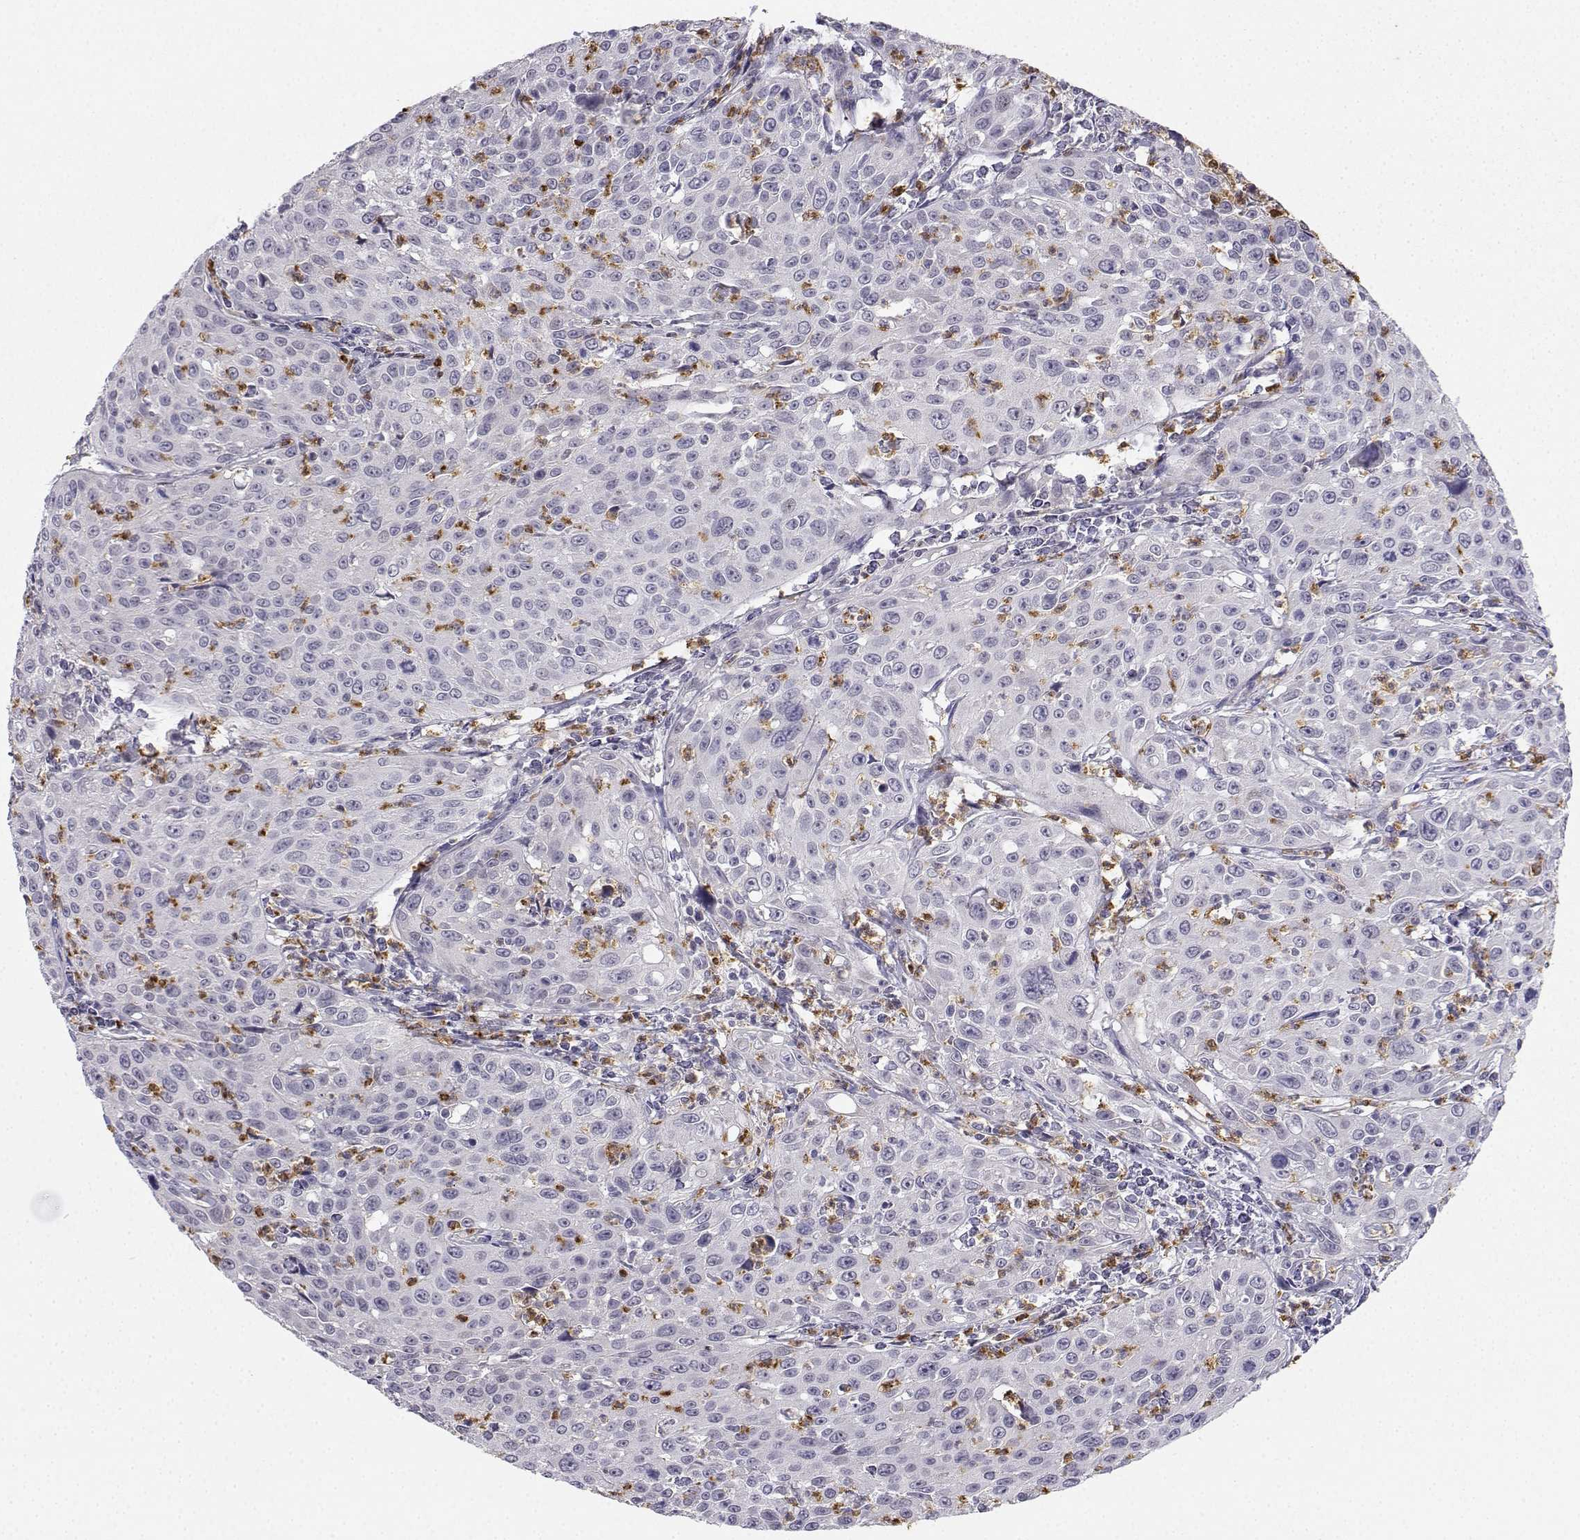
{"staining": {"intensity": "negative", "quantity": "none", "location": "none"}, "tissue": "cervical cancer", "cell_type": "Tumor cells", "image_type": "cancer", "snomed": [{"axis": "morphology", "description": "Squamous cell carcinoma, NOS"}, {"axis": "topography", "description": "Cervix"}], "caption": "High power microscopy histopathology image of an immunohistochemistry (IHC) histopathology image of cervical cancer, revealing no significant expression in tumor cells.", "gene": "CALY", "patient": {"sex": "female", "age": 26}}